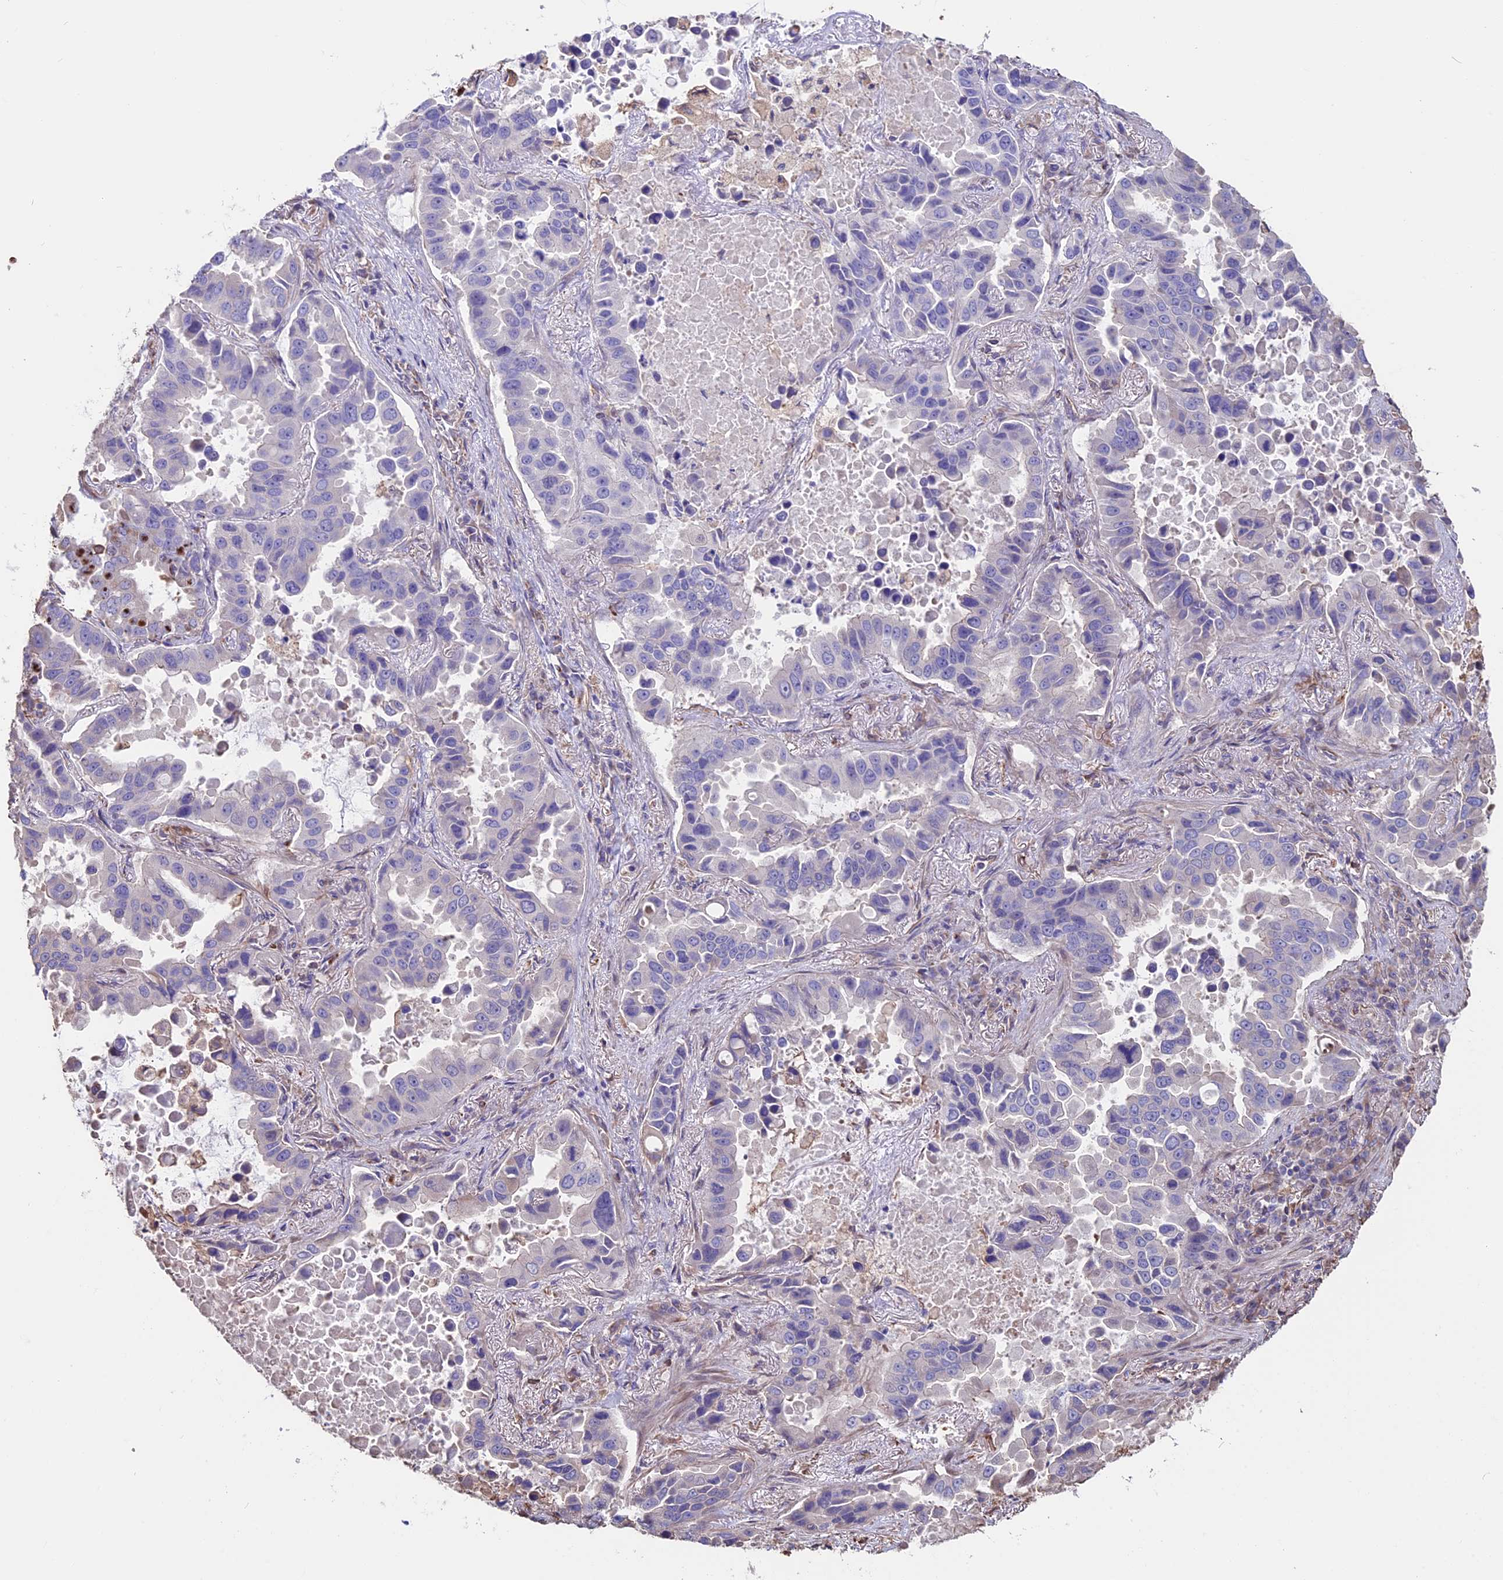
{"staining": {"intensity": "strong", "quantity": "<25%", "location": "nuclear"}, "tissue": "lung cancer", "cell_type": "Tumor cells", "image_type": "cancer", "snomed": [{"axis": "morphology", "description": "Adenocarcinoma, NOS"}, {"axis": "topography", "description": "Lung"}], "caption": "Lung cancer stained with DAB (3,3'-diaminobenzidine) IHC reveals medium levels of strong nuclear positivity in about <25% of tumor cells. The staining was performed using DAB (3,3'-diaminobenzidine) to visualize the protein expression in brown, while the nuclei were stained in blue with hematoxylin (Magnification: 20x).", "gene": "SEH1L", "patient": {"sex": "male", "age": 64}}